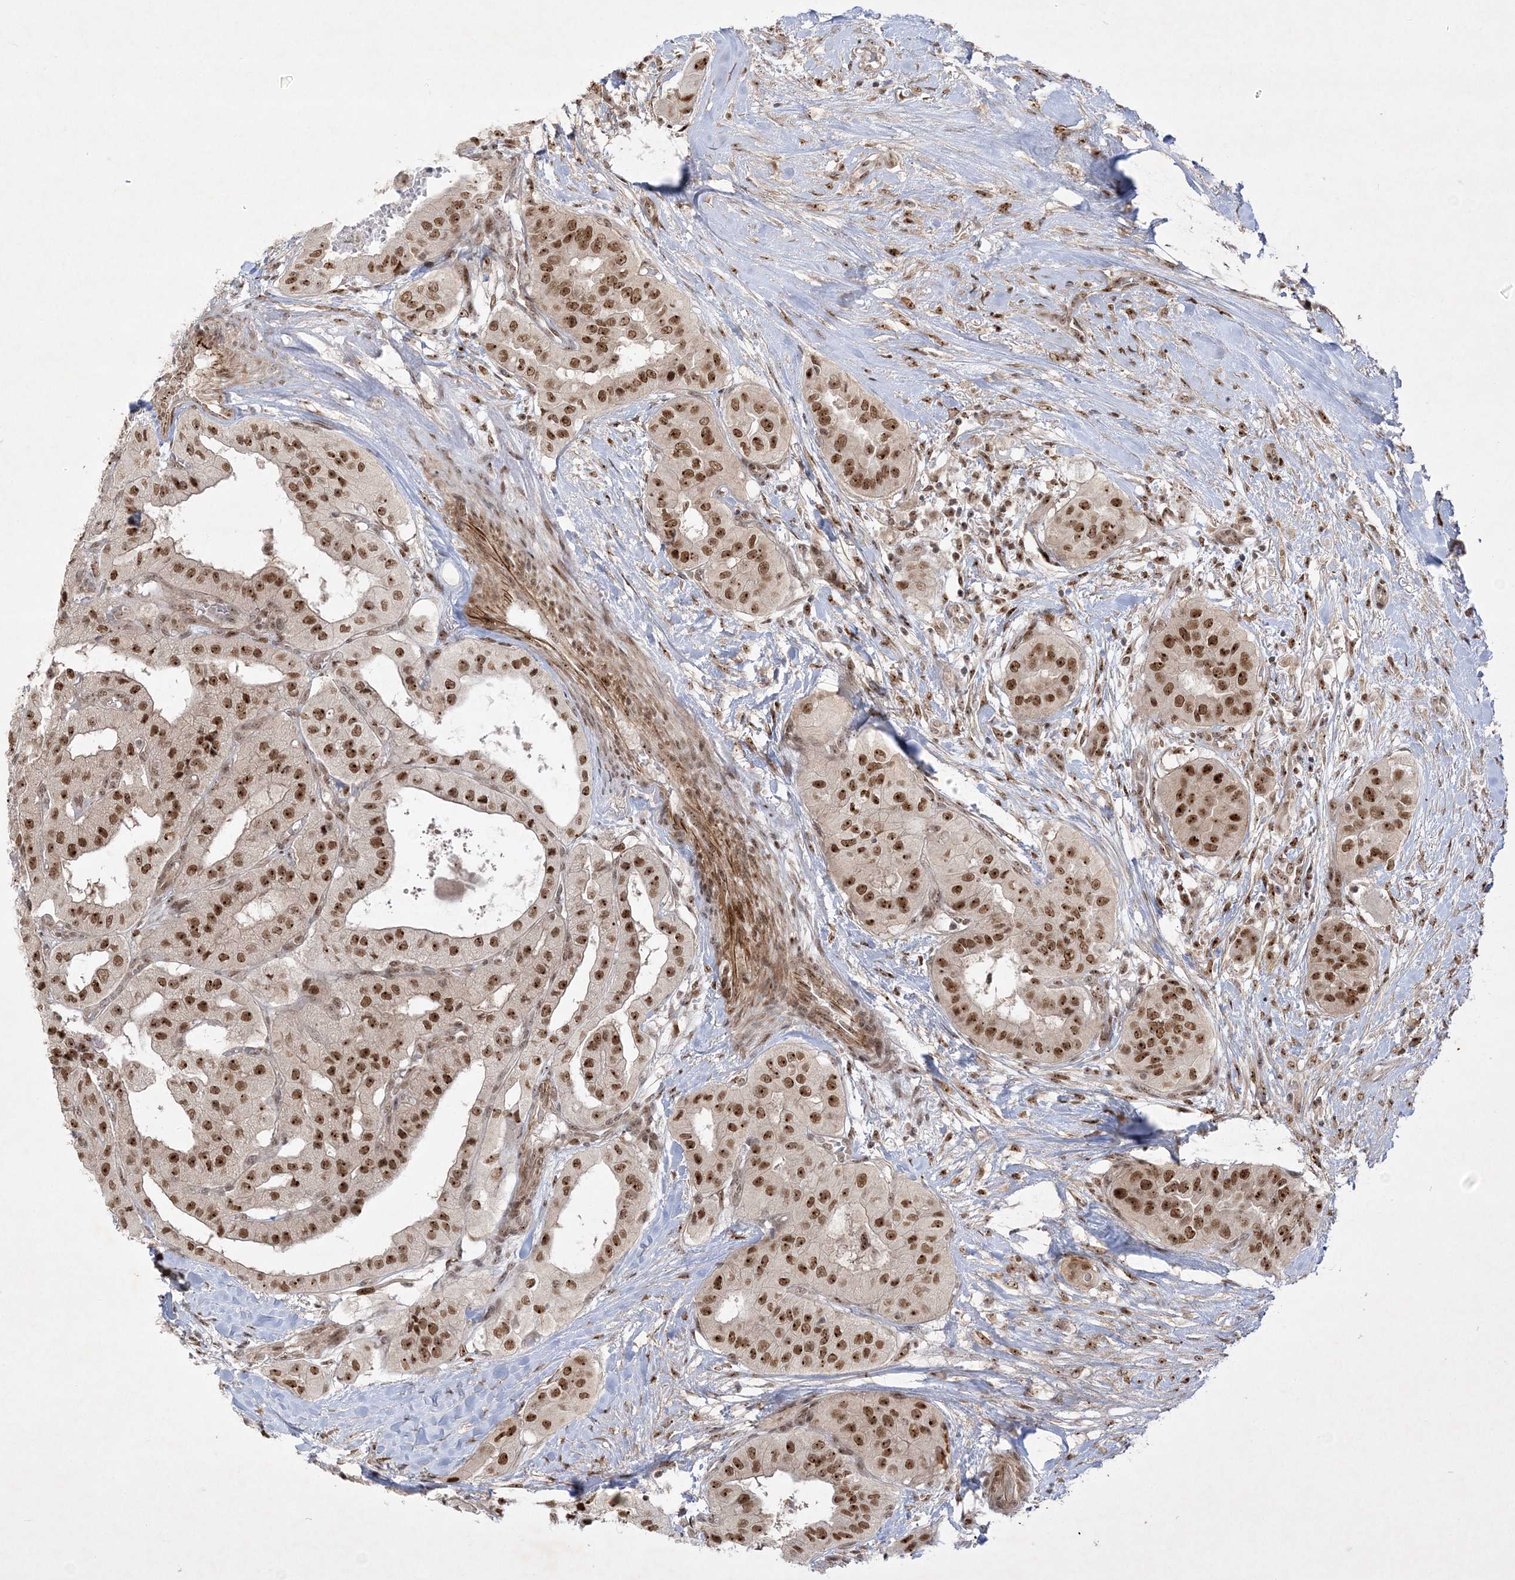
{"staining": {"intensity": "moderate", "quantity": ">75%", "location": "nuclear"}, "tissue": "thyroid cancer", "cell_type": "Tumor cells", "image_type": "cancer", "snomed": [{"axis": "morphology", "description": "Papillary adenocarcinoma, NOS"}, {"axis": "topography", "description": "Thyroid gland"}], "caption": "High-magnification brightfield microscopy of thyroid cancer (papillary adenocarcinoma) stained with DAB (brown) and counterstained with hematoxylin (blue). tumor cells exhibit moderate nuclear positivity is seen in approximately>75% of cells.", "gene": "NPM3", "patient": {"sex": "female", "age": 59}}